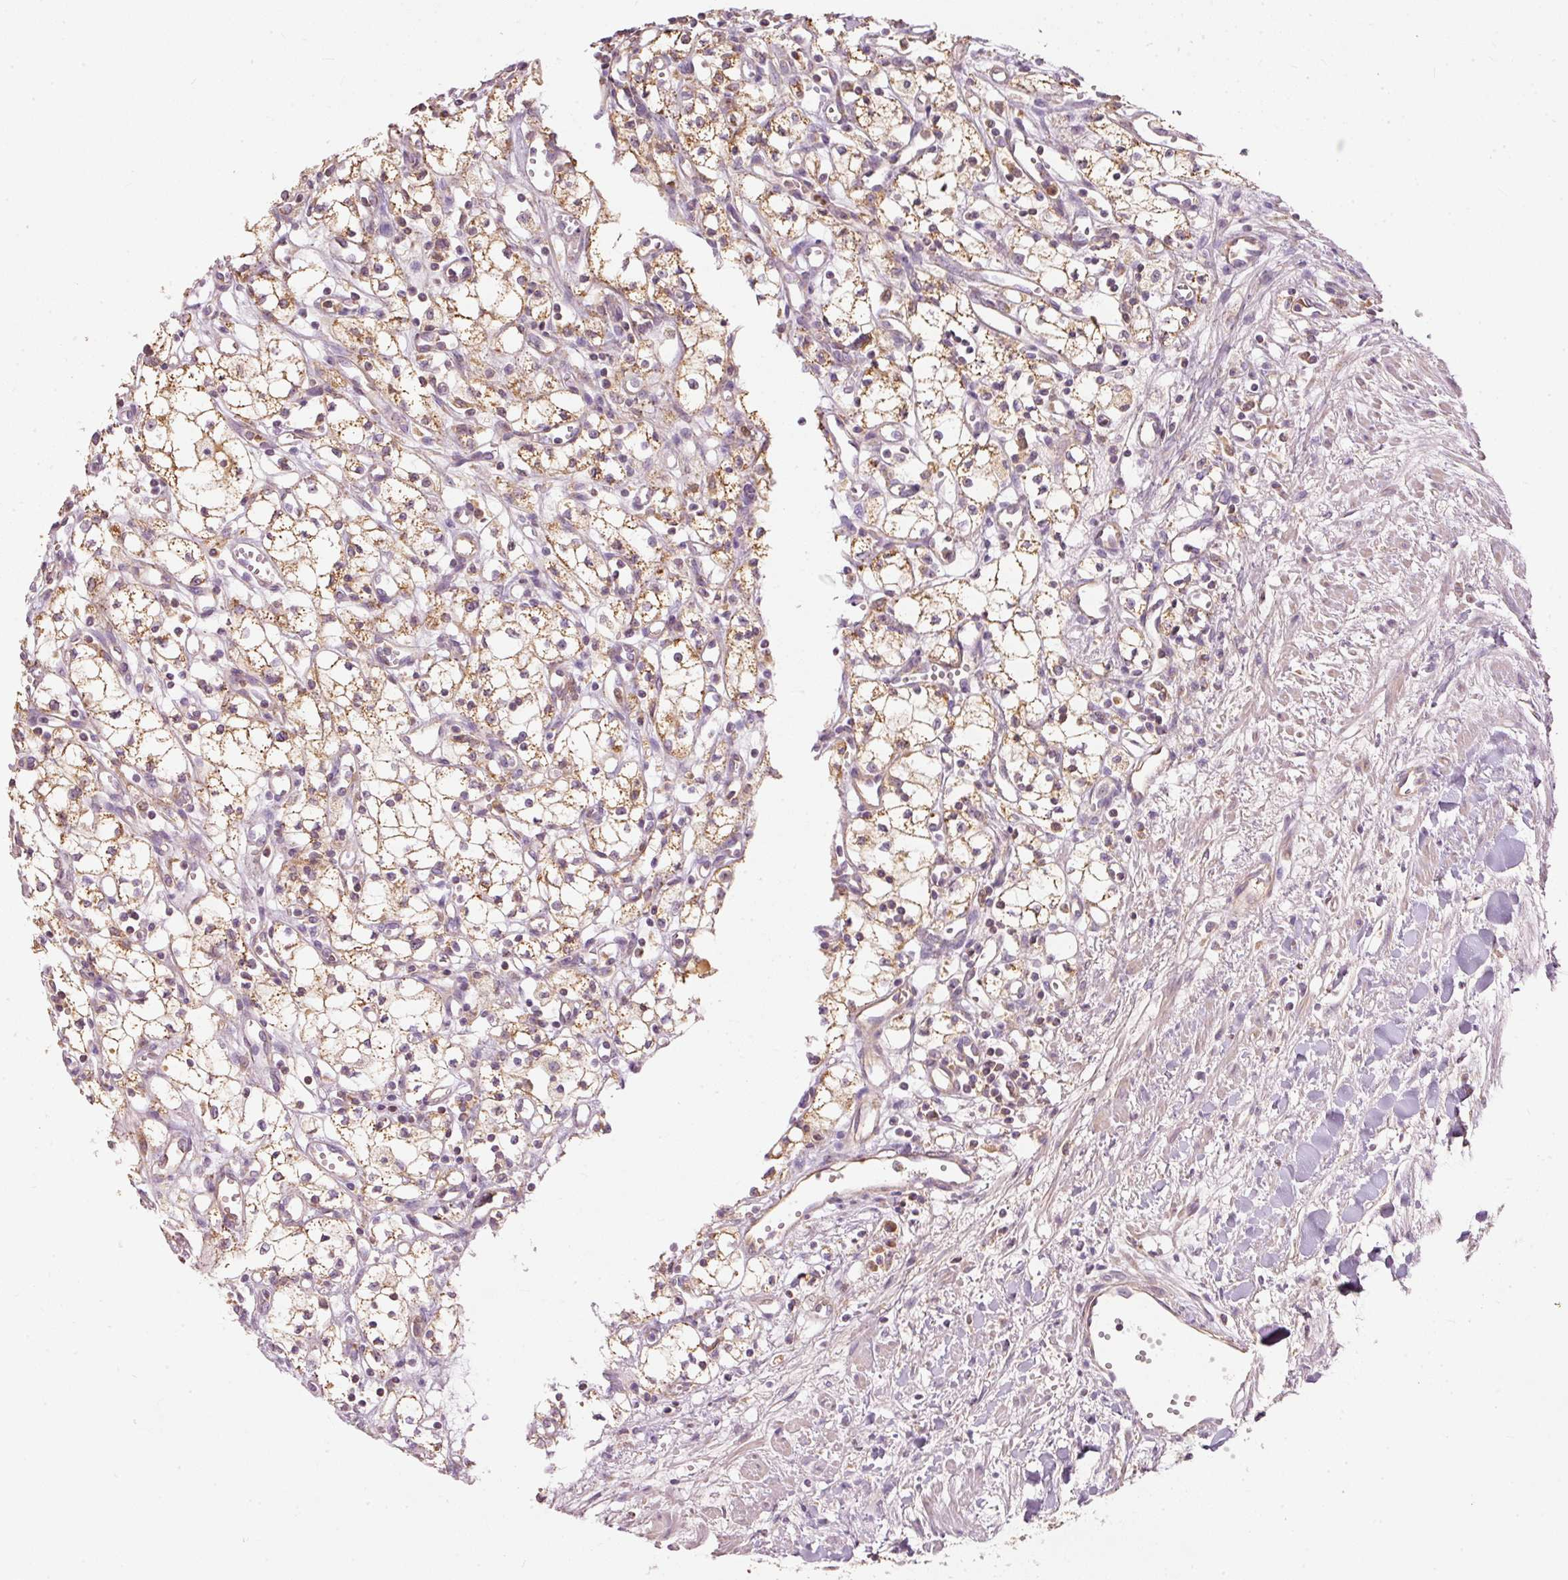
{"staining": {"intensity": "moderate", "quantity": ">75%", "location": "cytoplasmic/membranous"}, "tissue": "renal cancer", "cell_type": "Tumor cells", "image_type": "cancer", "snomed": [{"axis": "morphology", "description": "Adenocarcinoma, NOS"}, {"axis": "topography", "description": "Kidney"}], "caption": "There is medium levels of moderate cytoplasmic/membranous positivity in tumor cells of renal cancer, as demonstrated by immunohistochemical staining (brown color).", "gene": "PSENEN", "patient": {"sex": "male", "age": 59}}